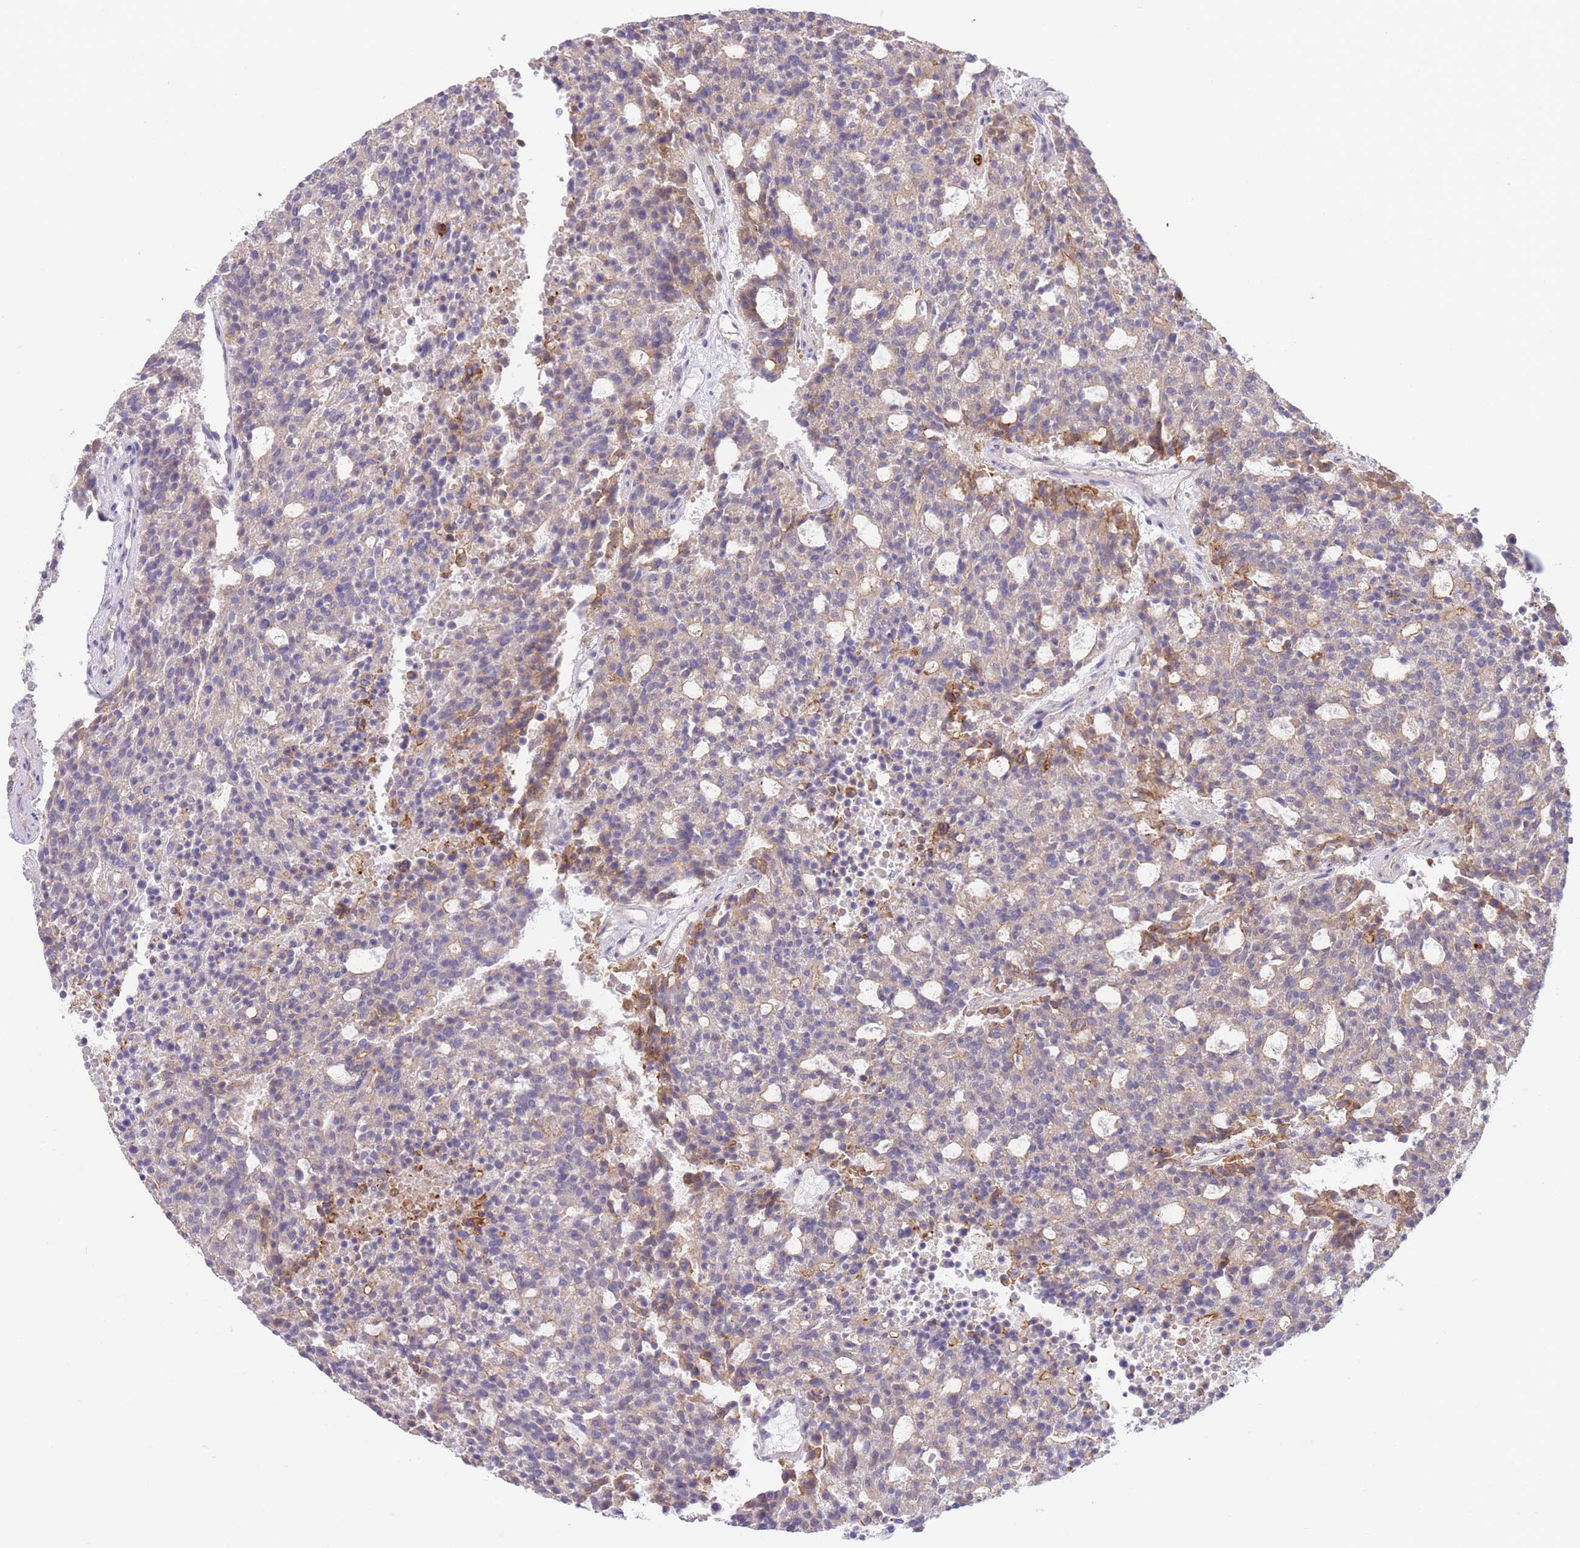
{"staining": {"intensity": "negative", "quantity": "none", "location": "none"}, "tissue": "carcinoid", "cell_type": "Tumor cells", "image_type": "cancer", "snomed": [{"axis": "morphology", "description": "Carcinoid, malignant, NOS"}, {"axis": "topography", "description": "Pancreas"}], "caption": "Immunohistochemical staining of human carcinoid exhibits no significant expression in tumor cells.", "gene": "PGM1", "patient": {"sex": "female", "age": 54}}